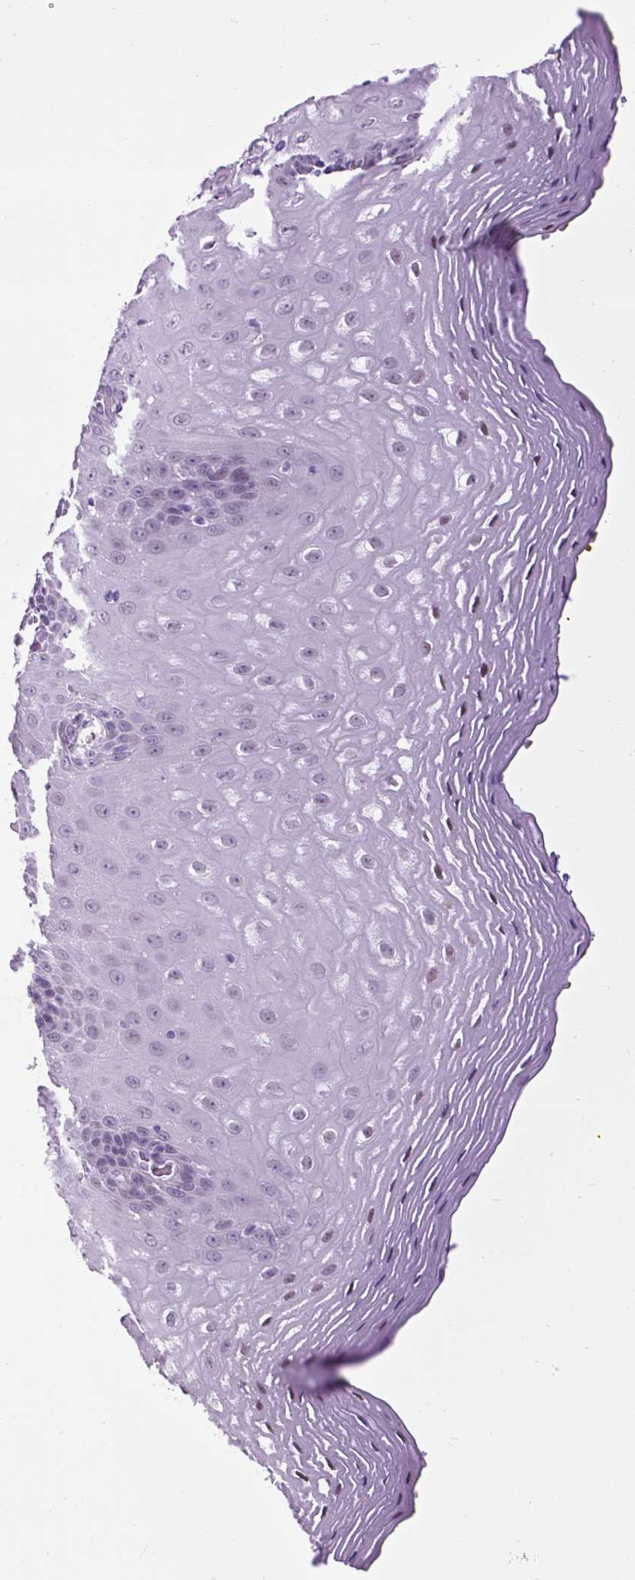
{"staining": {"intensity": "weak", "quantity": "25%-75%", "location": "nuclear"}, "tissue": "esophagus", "cell_type": "Squamous epithelial cells", "image_type": "normal", "snomed": [{"axis": "morphology", "description": "Normal tissue, NOS"}, {"axis": "topography", "description": "Esophagus"}], "caption": "DAB (3,3'-diaminobenzidine) immunohistochemical staining of benign esophagus shows weak nuclear protein staining in approximately 25%-75% of squamous epithelial cells.", "gene": "PROB1", "patient": {"sex": "female", "age": 68}}